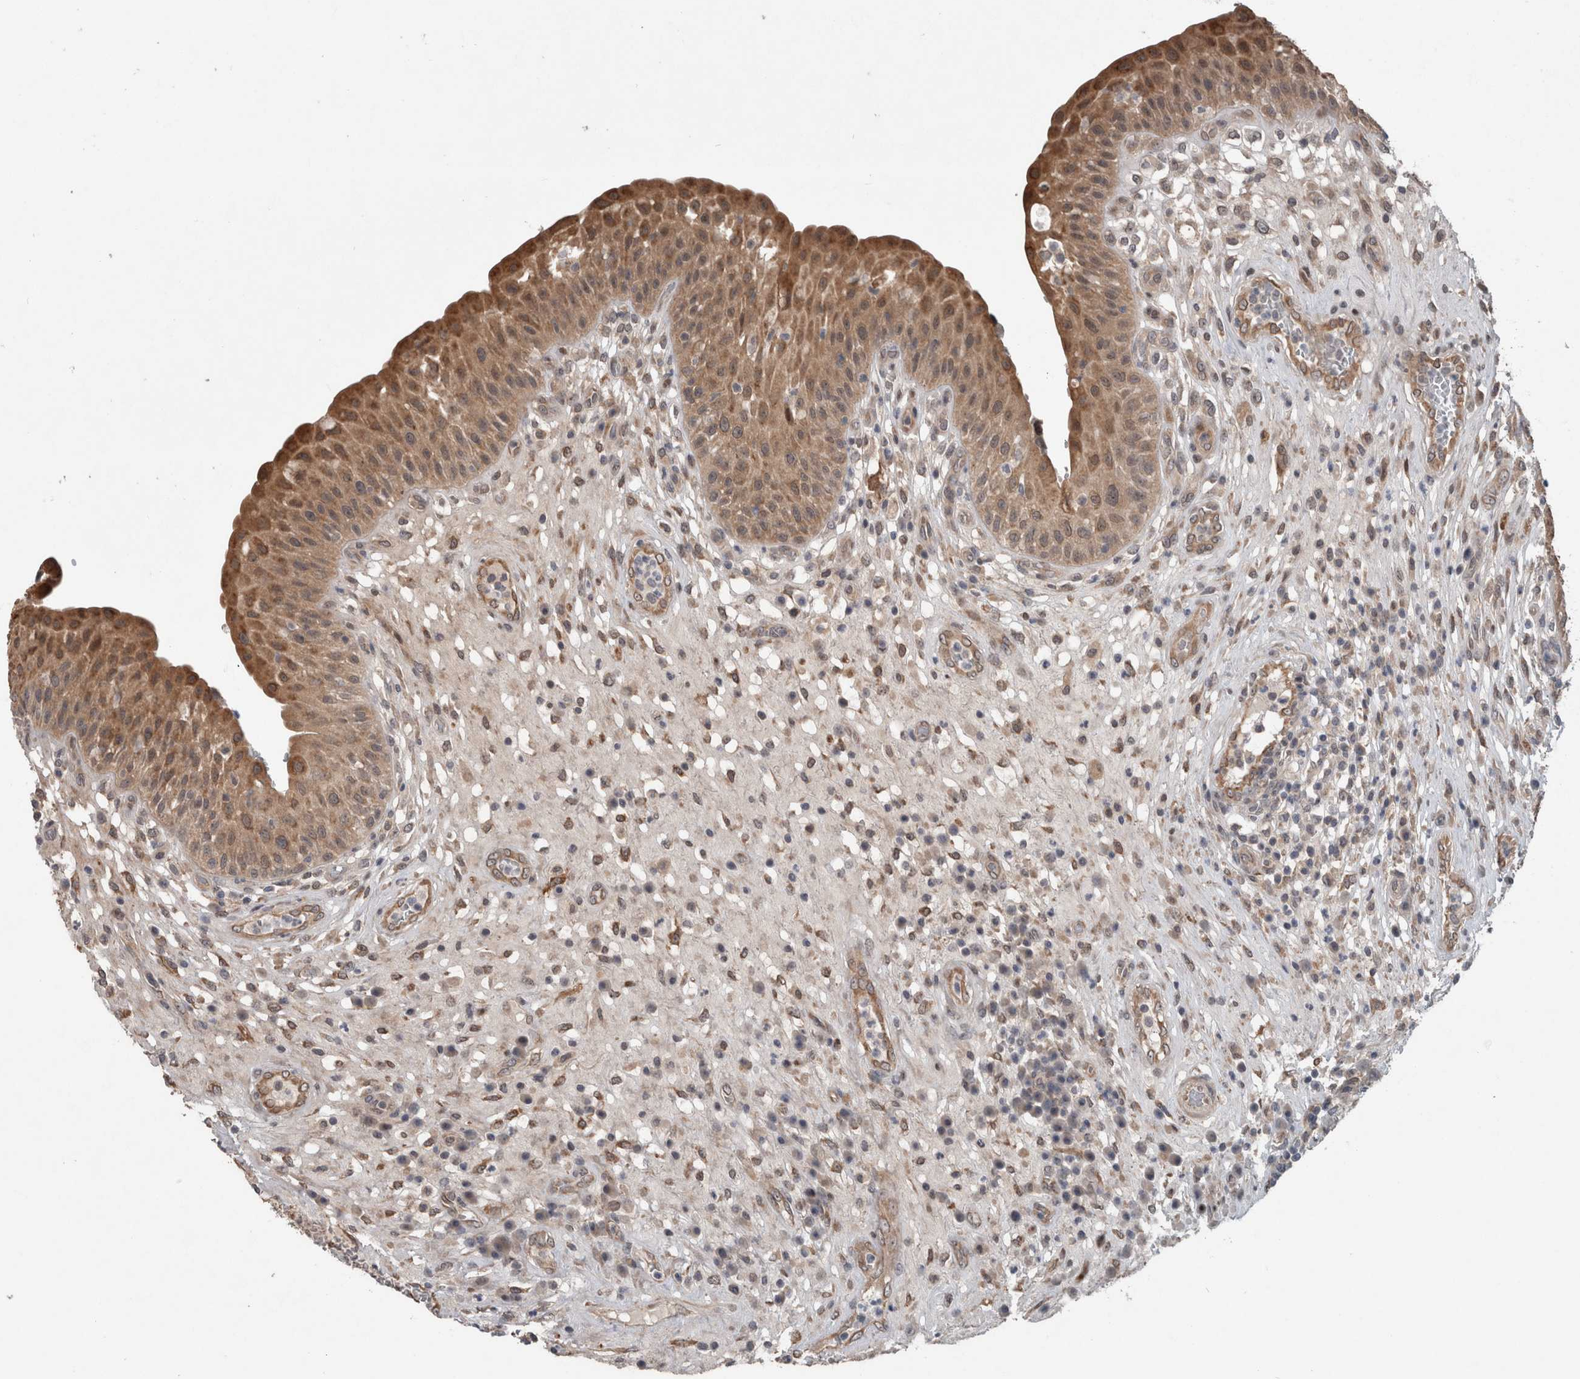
{"staining": {"intensity": "moderate", "quantity": ">75%", "location": "cytoplasmic/membranous"}, "tissue": "urinary bladder", "cell_type": "Urothelial cells", "image_type": "normal", "snomed": [{"axis": "morphology", "description": "Normal tissue, NOS"}, {"axis": "topography", "description": "Urinary bladder"}], "caption": "Urothelial cells demonstrate medium levels of moderate cytoplasmic/membranous staining in about >75% of cells in normal human urinary bladder. The protein is shown in brown color, while the nuclei are stained blue.", "gene": "GIMAP6", "patient": {"sex": "female", "age": 62}}